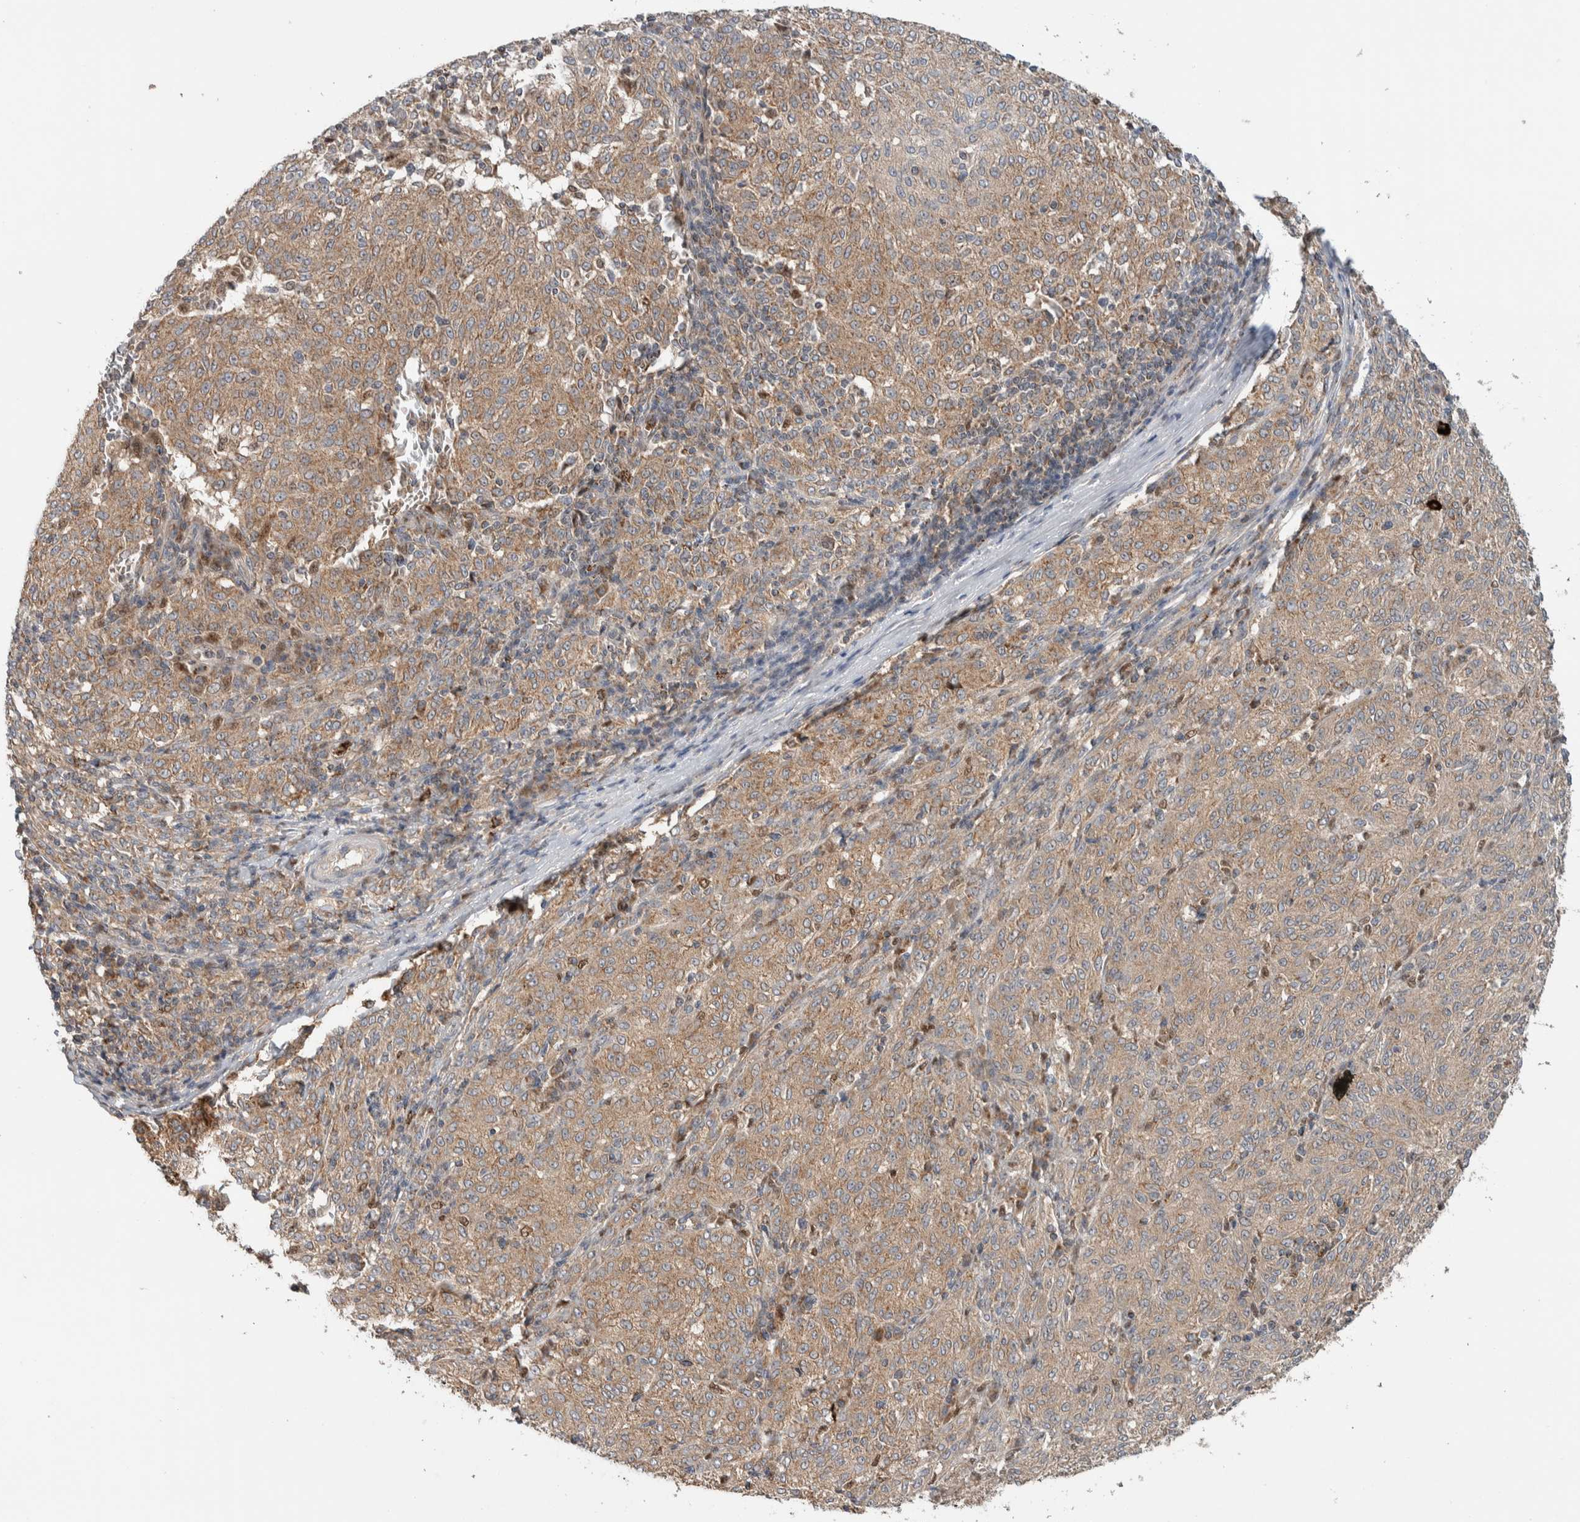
{"staining": {"intensity": "weak", "quantity": "25%-75%", "location": "cytoplasmic/membranous"}, "tissue": "melanoma", "cell_type": "Tumor cells", "image_type": "cancer", "snomed": [{"axis": "morphology", "description": "Malignant melanoma, NOS"}, {"axis": "topography", "description": "Skin"}], "caption": "There is low levels of weak cytoplasmic/membranous staining in tumor cells of malignant melanoma, as demonstrated by immunohistochemical staining (brown color).", "gene": "VPS53", "patient": {"sex": "female", "age": 72}}